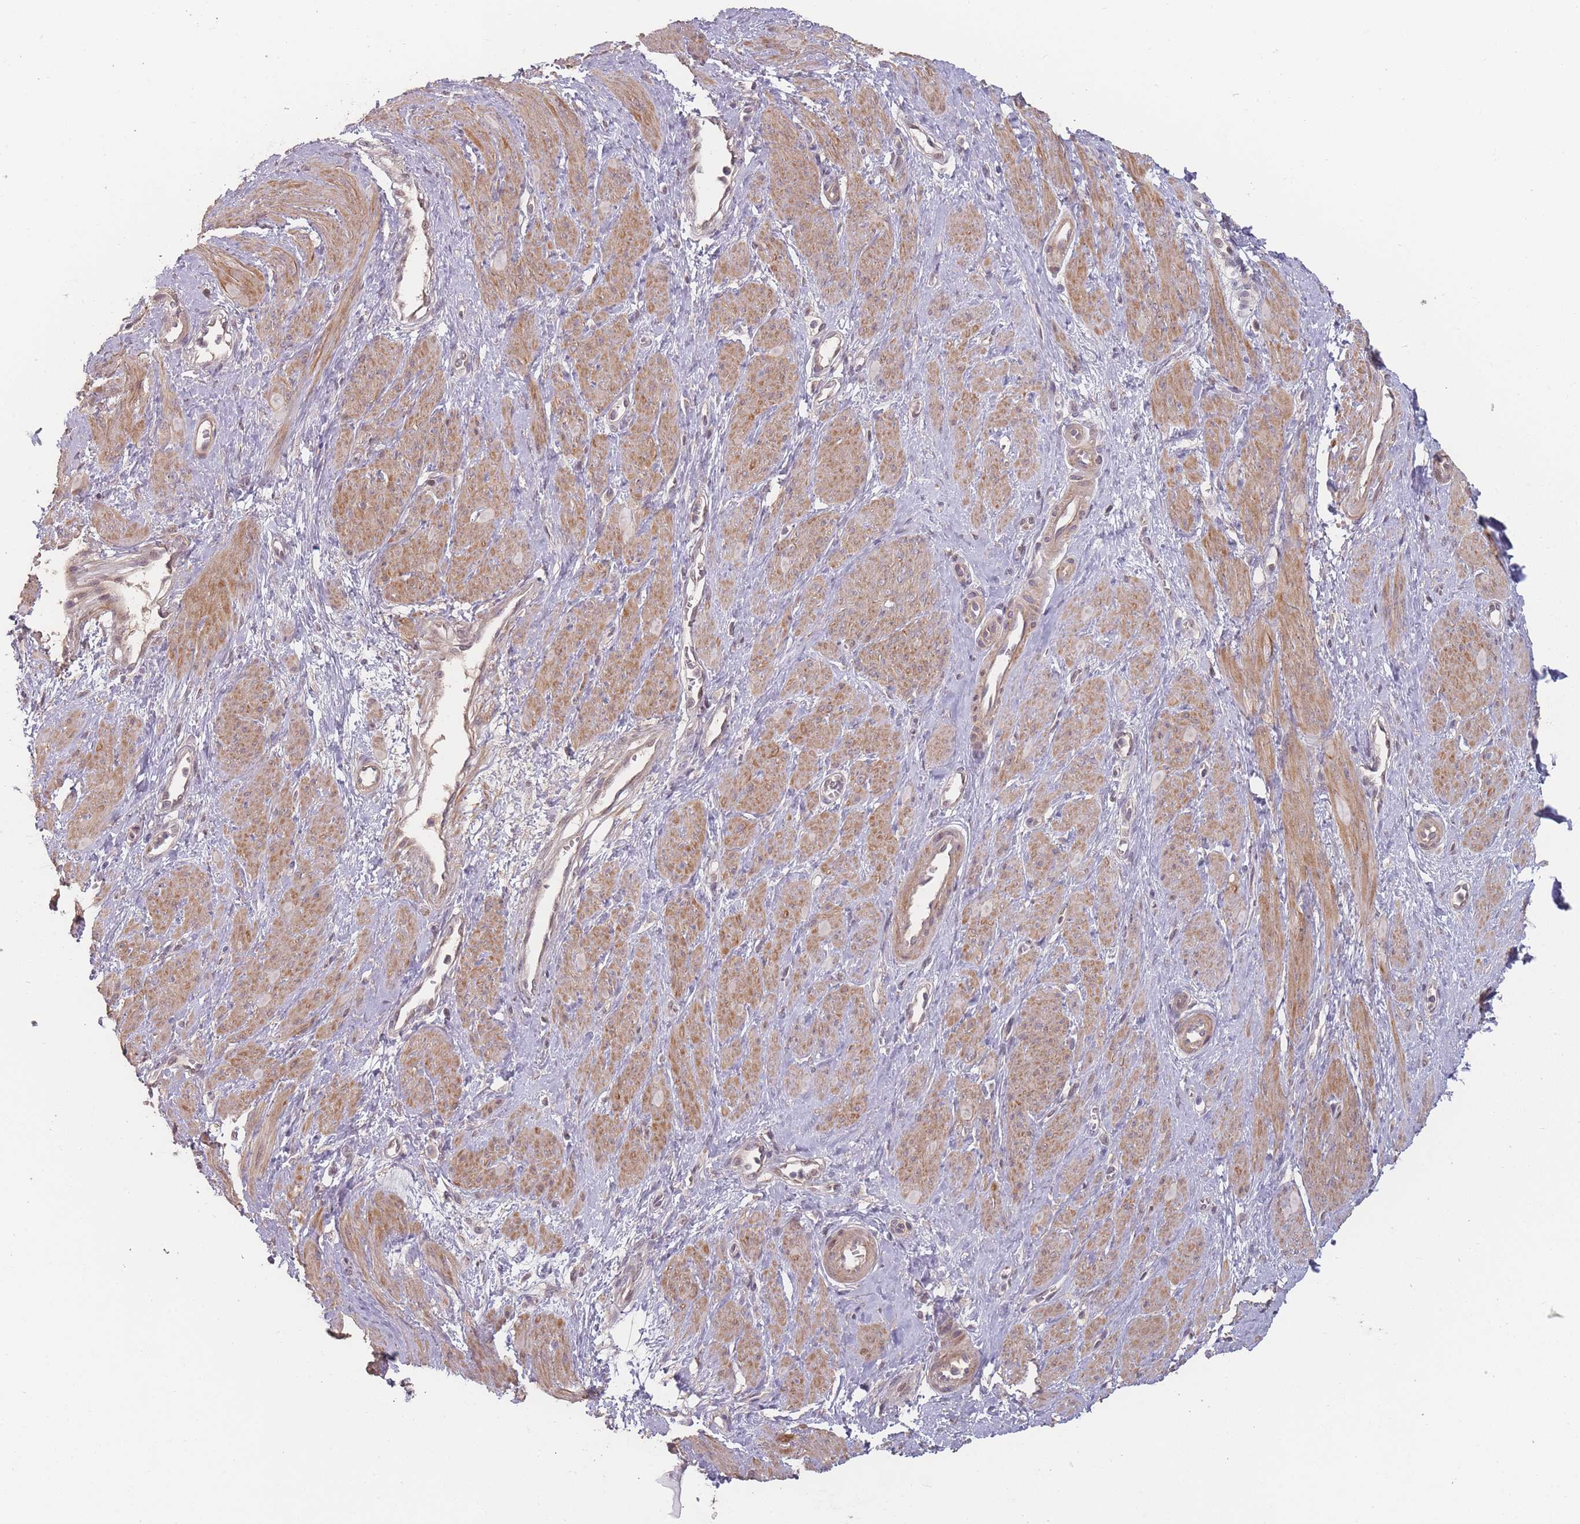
{"staining": {"intensity": "moderate", "quantity": ">75%", "location": "cytoplasmic/membranous"}, "tissue": "smooth muscle", "cell_type": "Smooth muscle cells", "image_type": "normal", "snomed": [{"axis": "morphology", "description": "Normal tissue, NOS"}, {"axis": "topography", "description": "Smooth muscle"}, {"axis": "topography", "description": "Uterus"}], "caption": "Immunohistochemical staining of benign human smooth muscle exhibits moderate cytoplasmic/membranous protein expression in about >75% of smooth muscle cells.", "gene": "ERCC6L", "patient": {"sex": "female", "age": 39}}